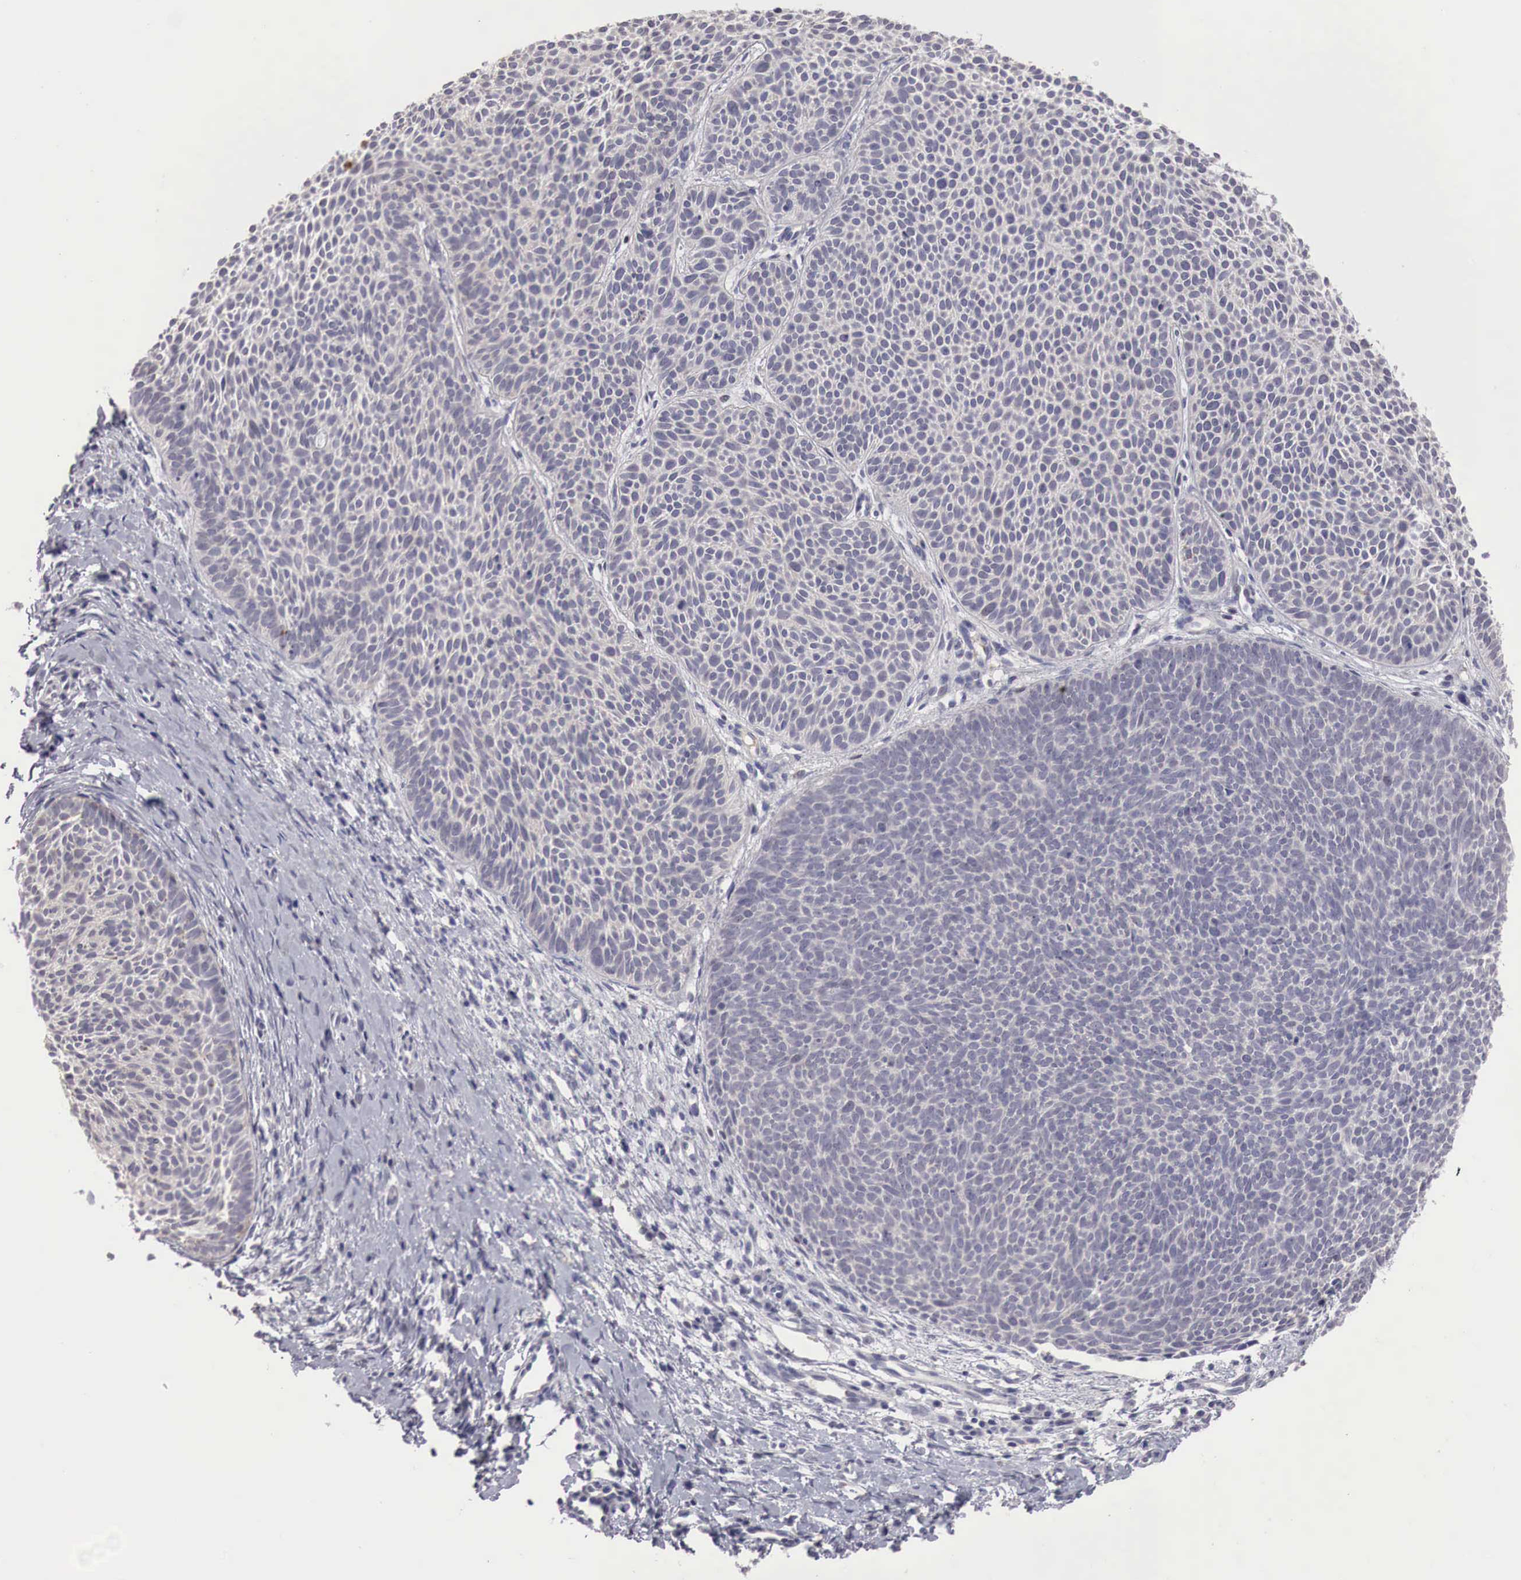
{"staining": {"intensity": "negative", "quantity": "none", "location": "none"}, "tissue": "skin cancer", "cell_type": "Tumor cells", "image_type": "cancer", "snomed": [{"axis": "morphology", "description": "Basal cell carcinoma"}, {"axis": "topography", "description": "Skin"}], "caption": "Immunohistochemistry (IHC) photomicrograph of human basal cell carcinoma (skin) stained for a protein (brown), which displays no staining in tumor cells.", "gene": "GATA1", "patient": {"sex": "male", "age": 84}}